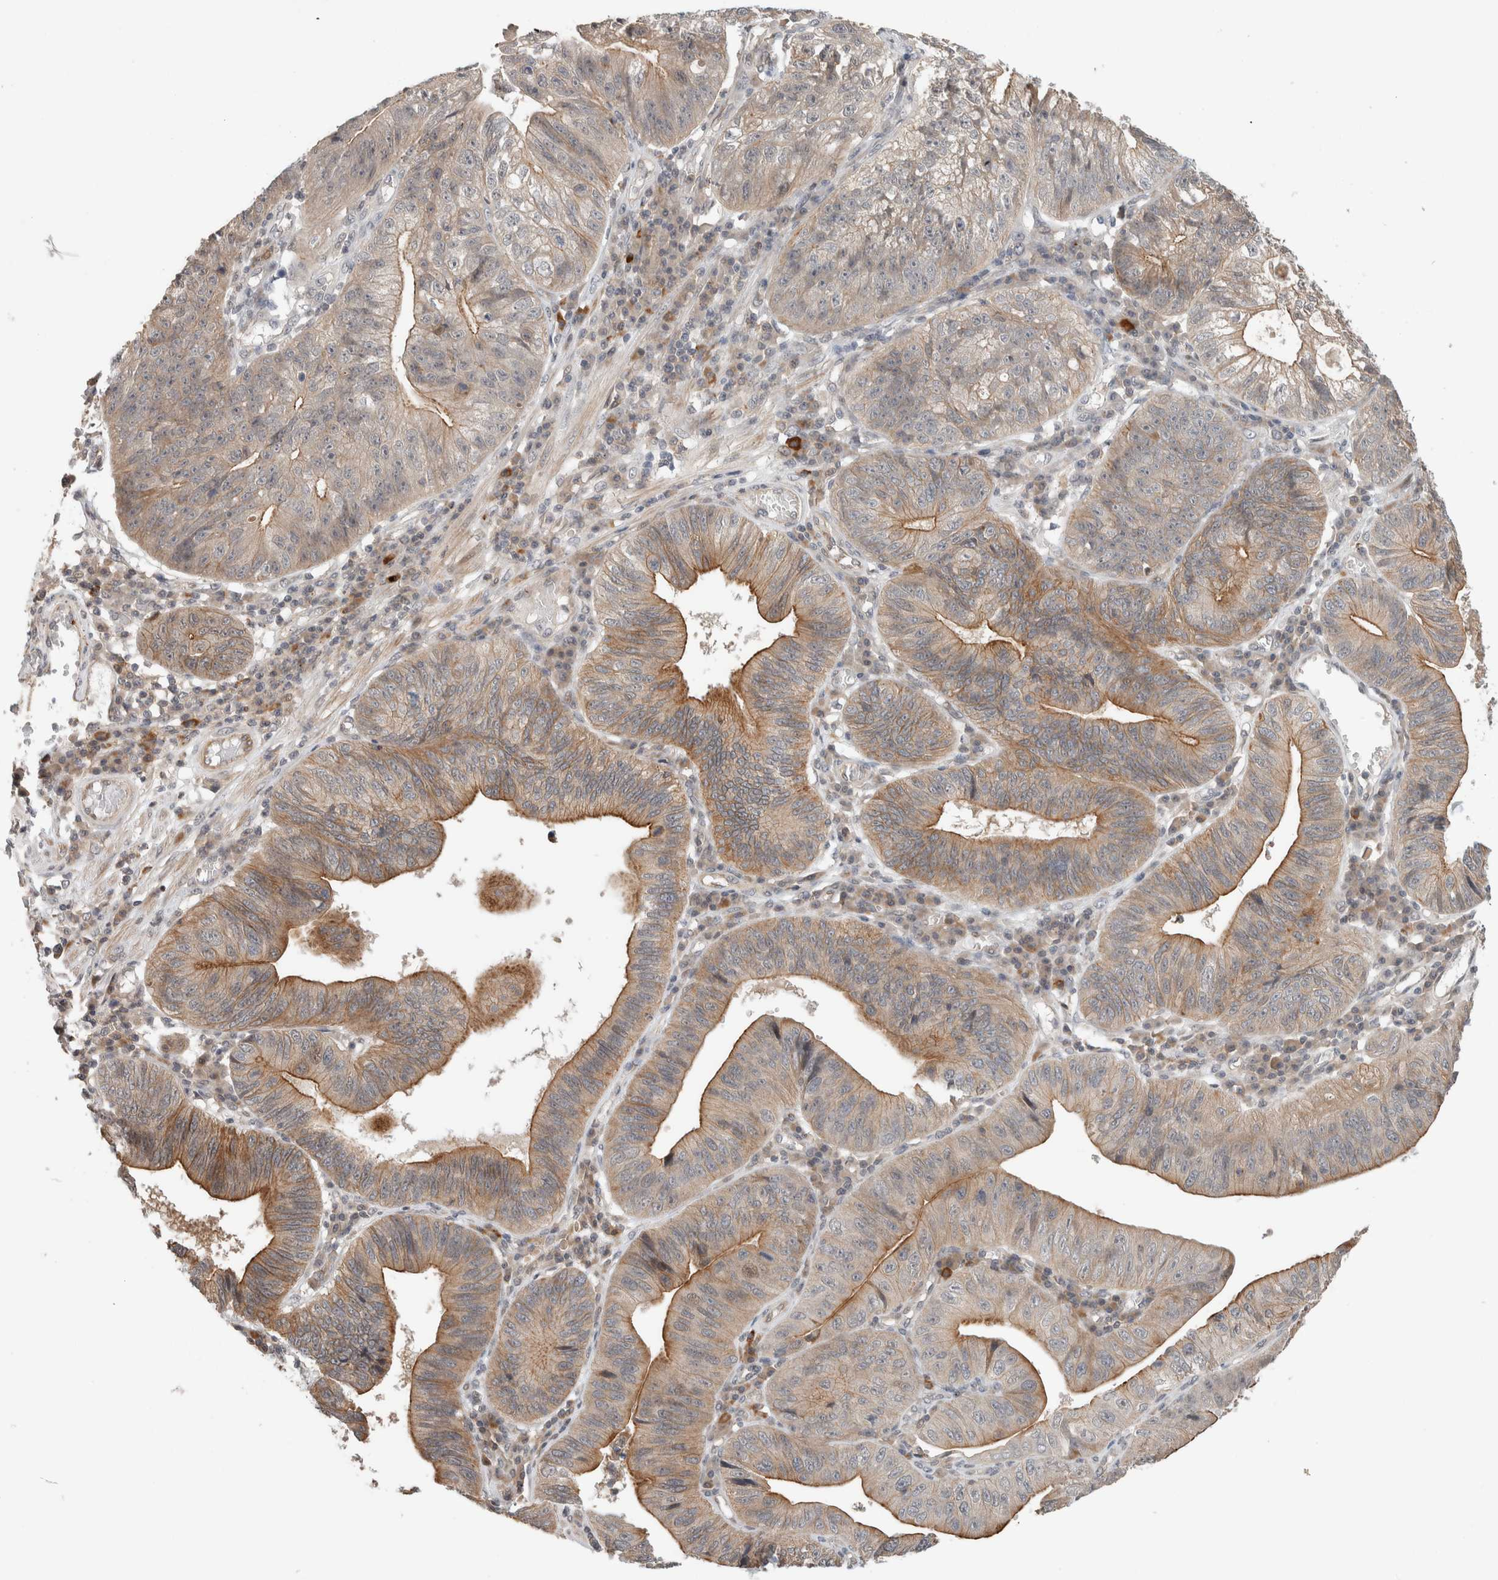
{"staining": {"intensity": "moderate", "quantity": "25%-75%", "location": "cytoplasmic/membranous"}, "tissue": "stomach cancer", "cell_type": "Tumor cells", "image_type": "cancer", "snomed": [{"axis": "morphology", "description": "Adenocarcinoma, NOS"}, {"axis": "topography", "description": "Stomach"}], "caption": "Tumor cells reveal medium levels of moderate cytoplasmic/membranous positivity in approximately 25%-75% of cells in human adenocarcinoma (stomach).", "gene": "DEPTOR", "patient": {"sex": "male", "age": 59}}